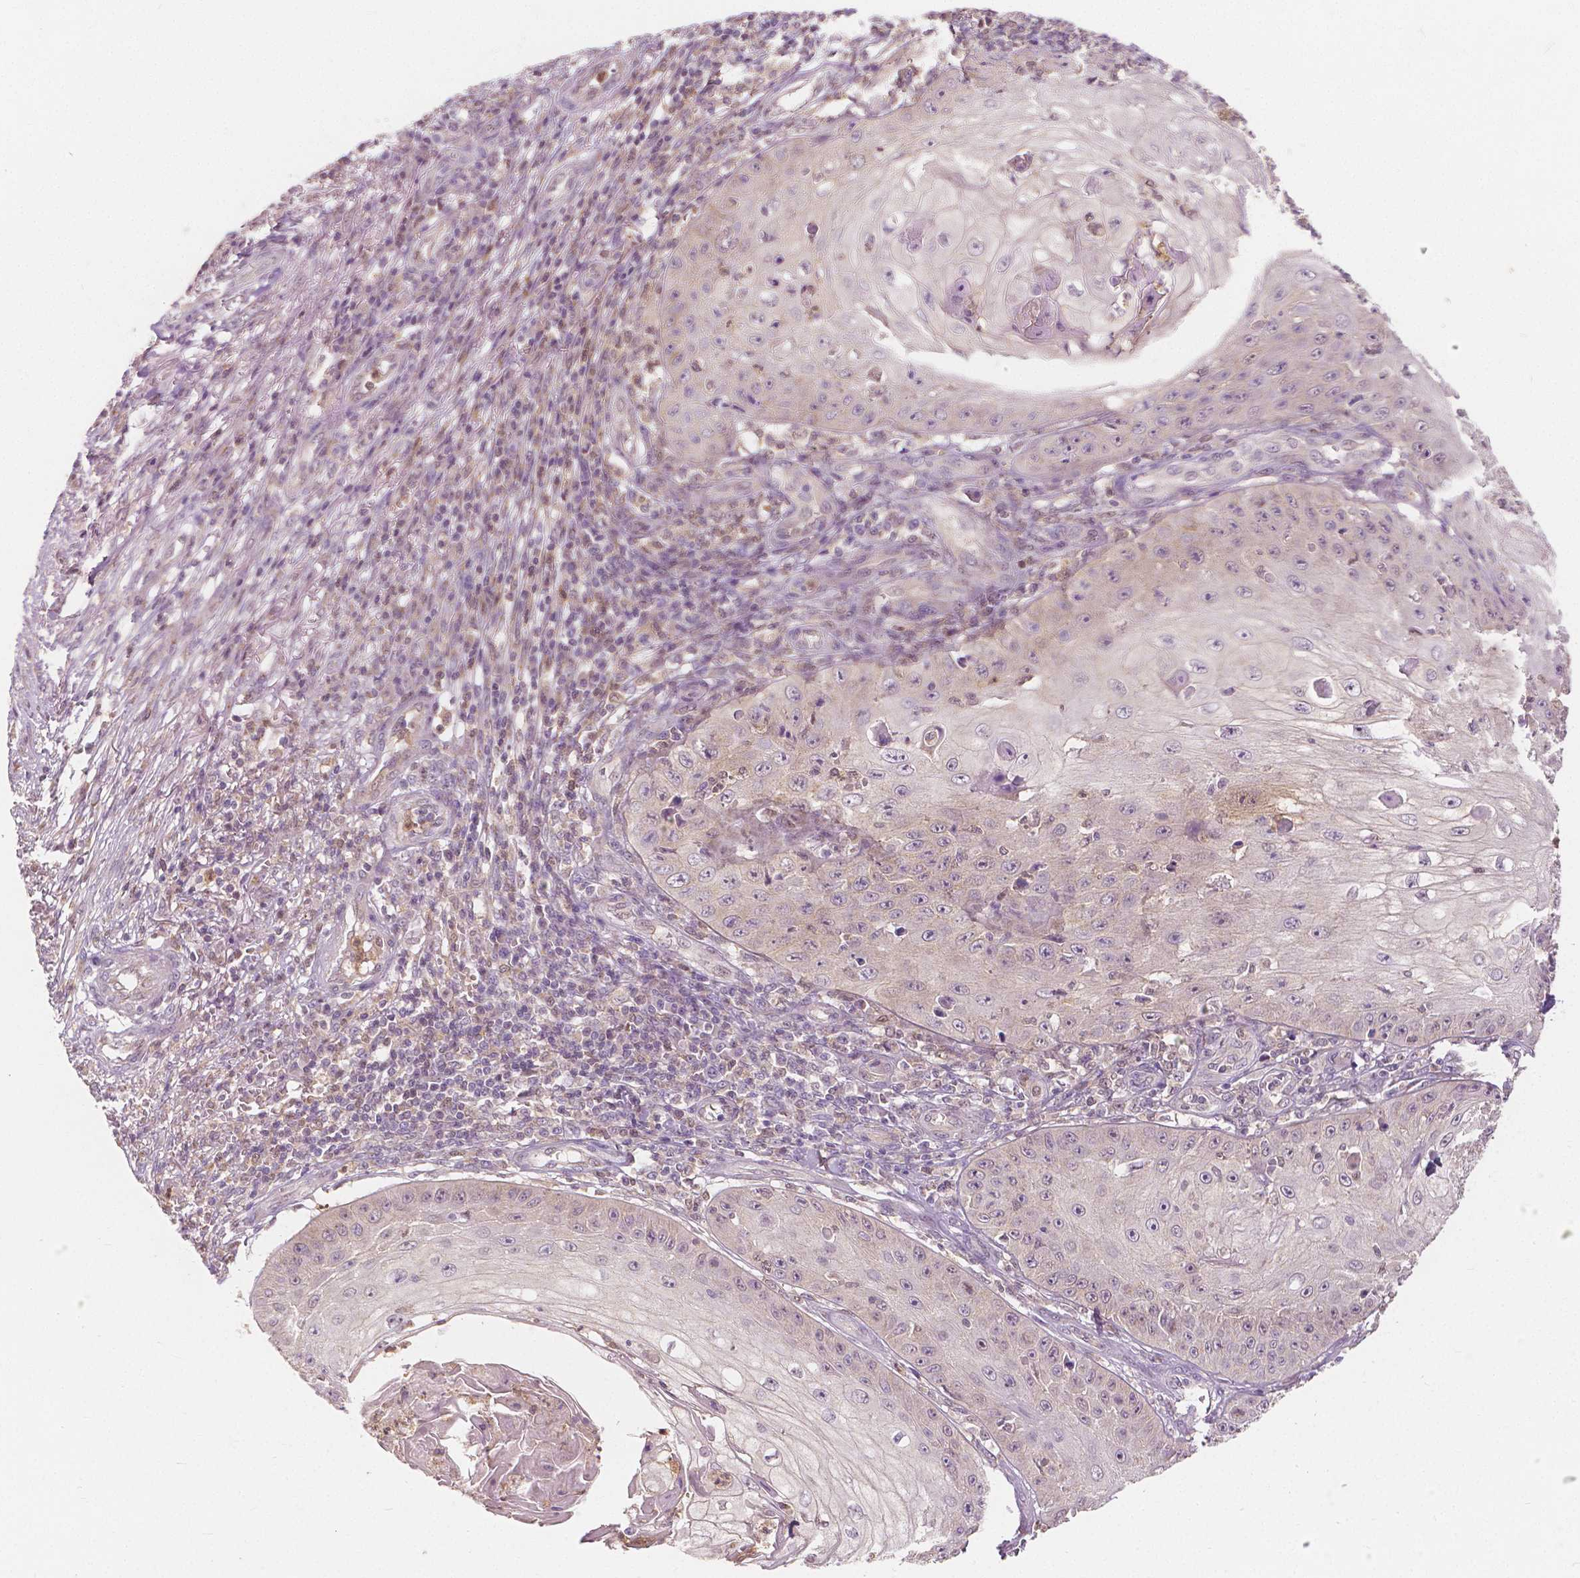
{"staining": {"intensity": "negative", "quantity": "none", "location": "none"}, "tissue": "skin cancer", "cell_type": "Tumor cells", "image_type": "cancer", "snomed": [{"axis": "morphology", "description": "Squamous cell carcinoma, NOS"}, {"axis": "topography", "description": "Skin"}], "caption": "Micrograph shows no protein staining in tumor cells of squamous cell carcinoma (skin) tissue.", "gene": "NAPRT", "patient": {"sex": "male", "age": 70}}